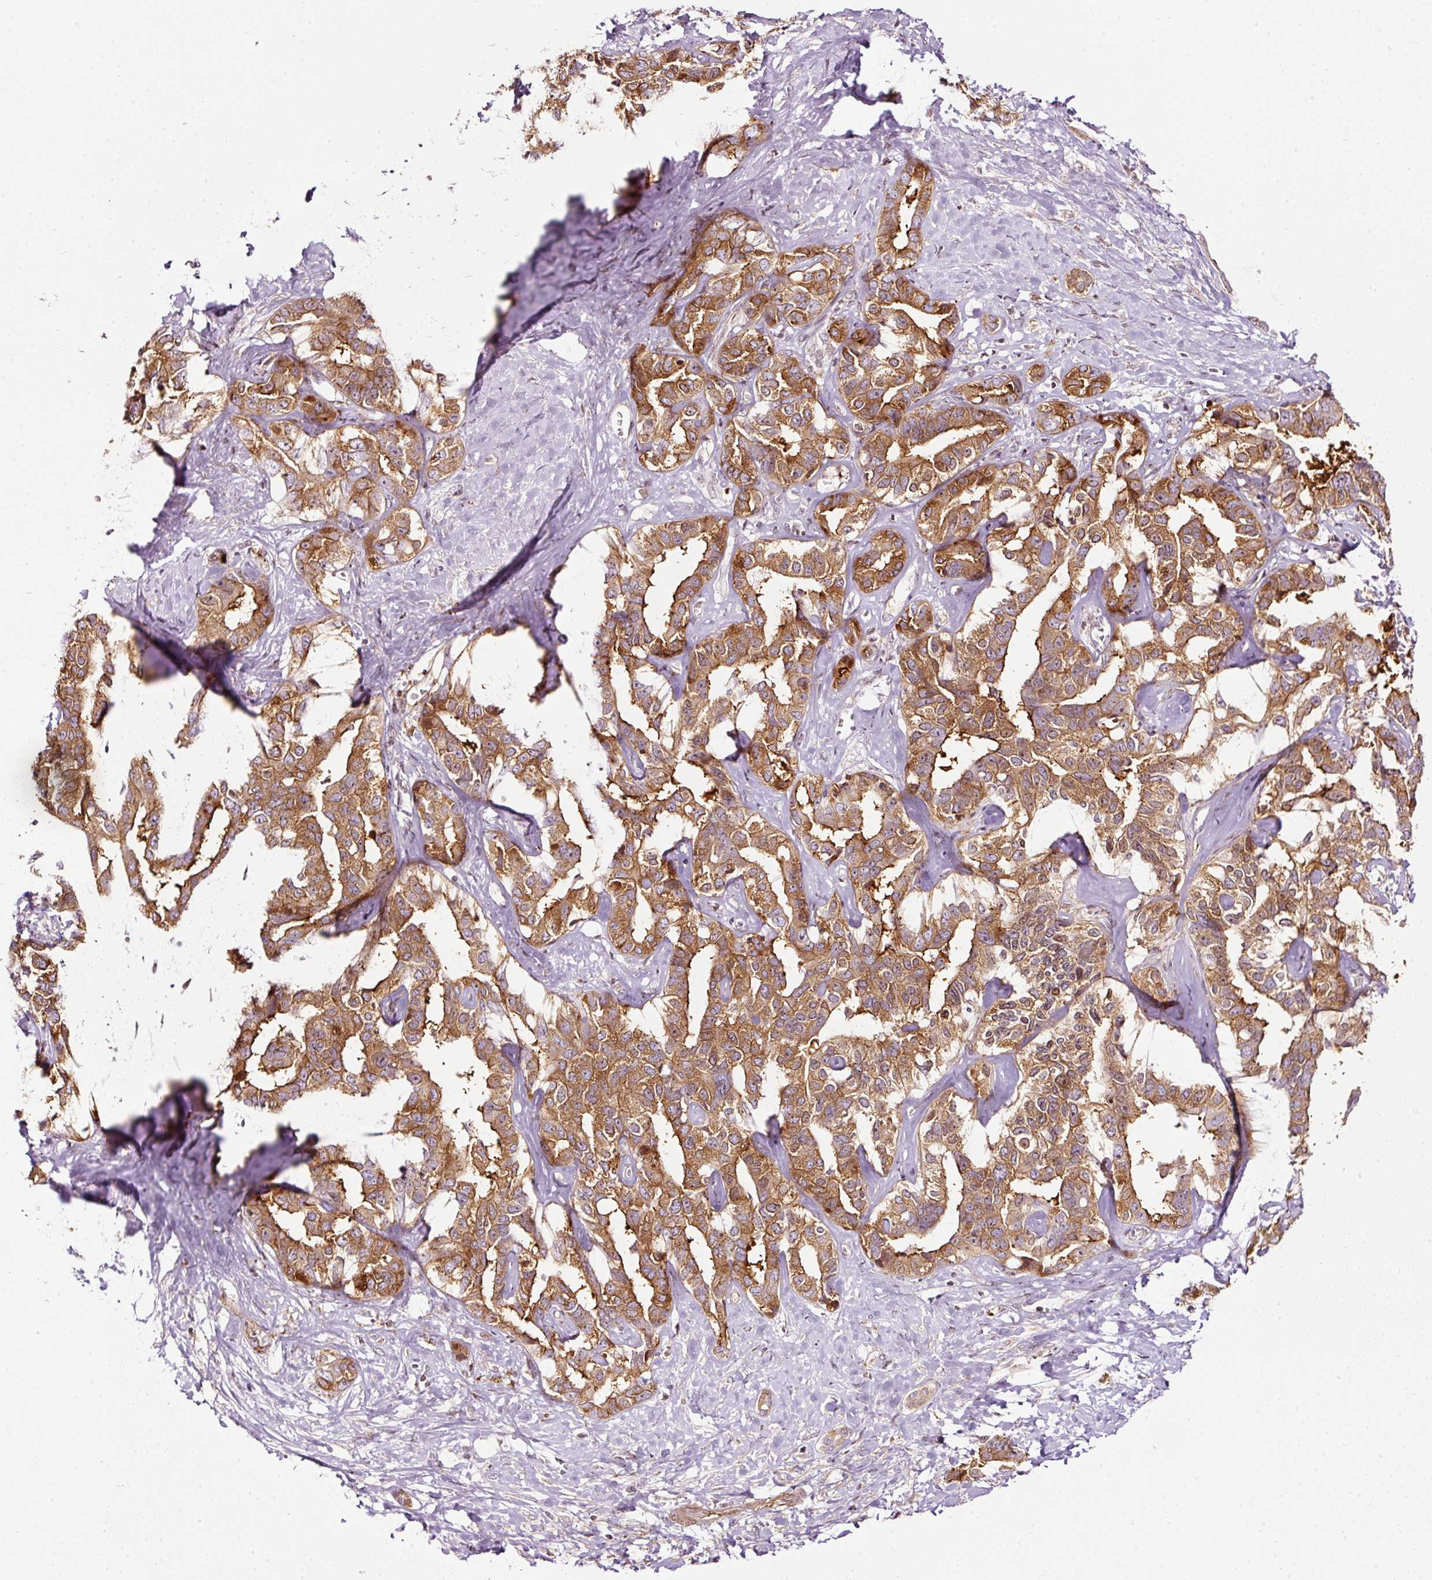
{"staining": {"intensity": "moderate", "quantity": ">75%", "location": "cytoplasmic/membranous"}, "tissue": "liver cancer", "cell_type": "Tumor cells", "image_type": "cancer", "snomed": [{"axis": "morphology", "description": "Cholangiocarcinoma"}, {"axis": "topography", "description": "Liver"}], "caption": "Immunohistochemistry (IHC) micrograph of liver cholangiocarcinoma stained for a protein (brown), which reveals medium levels of moderate cytoplasmic/membranous expression in approximately >75% of tumor cells.", "gene": "SCNM1", "patient": {"sex": "male", "age": 59}}